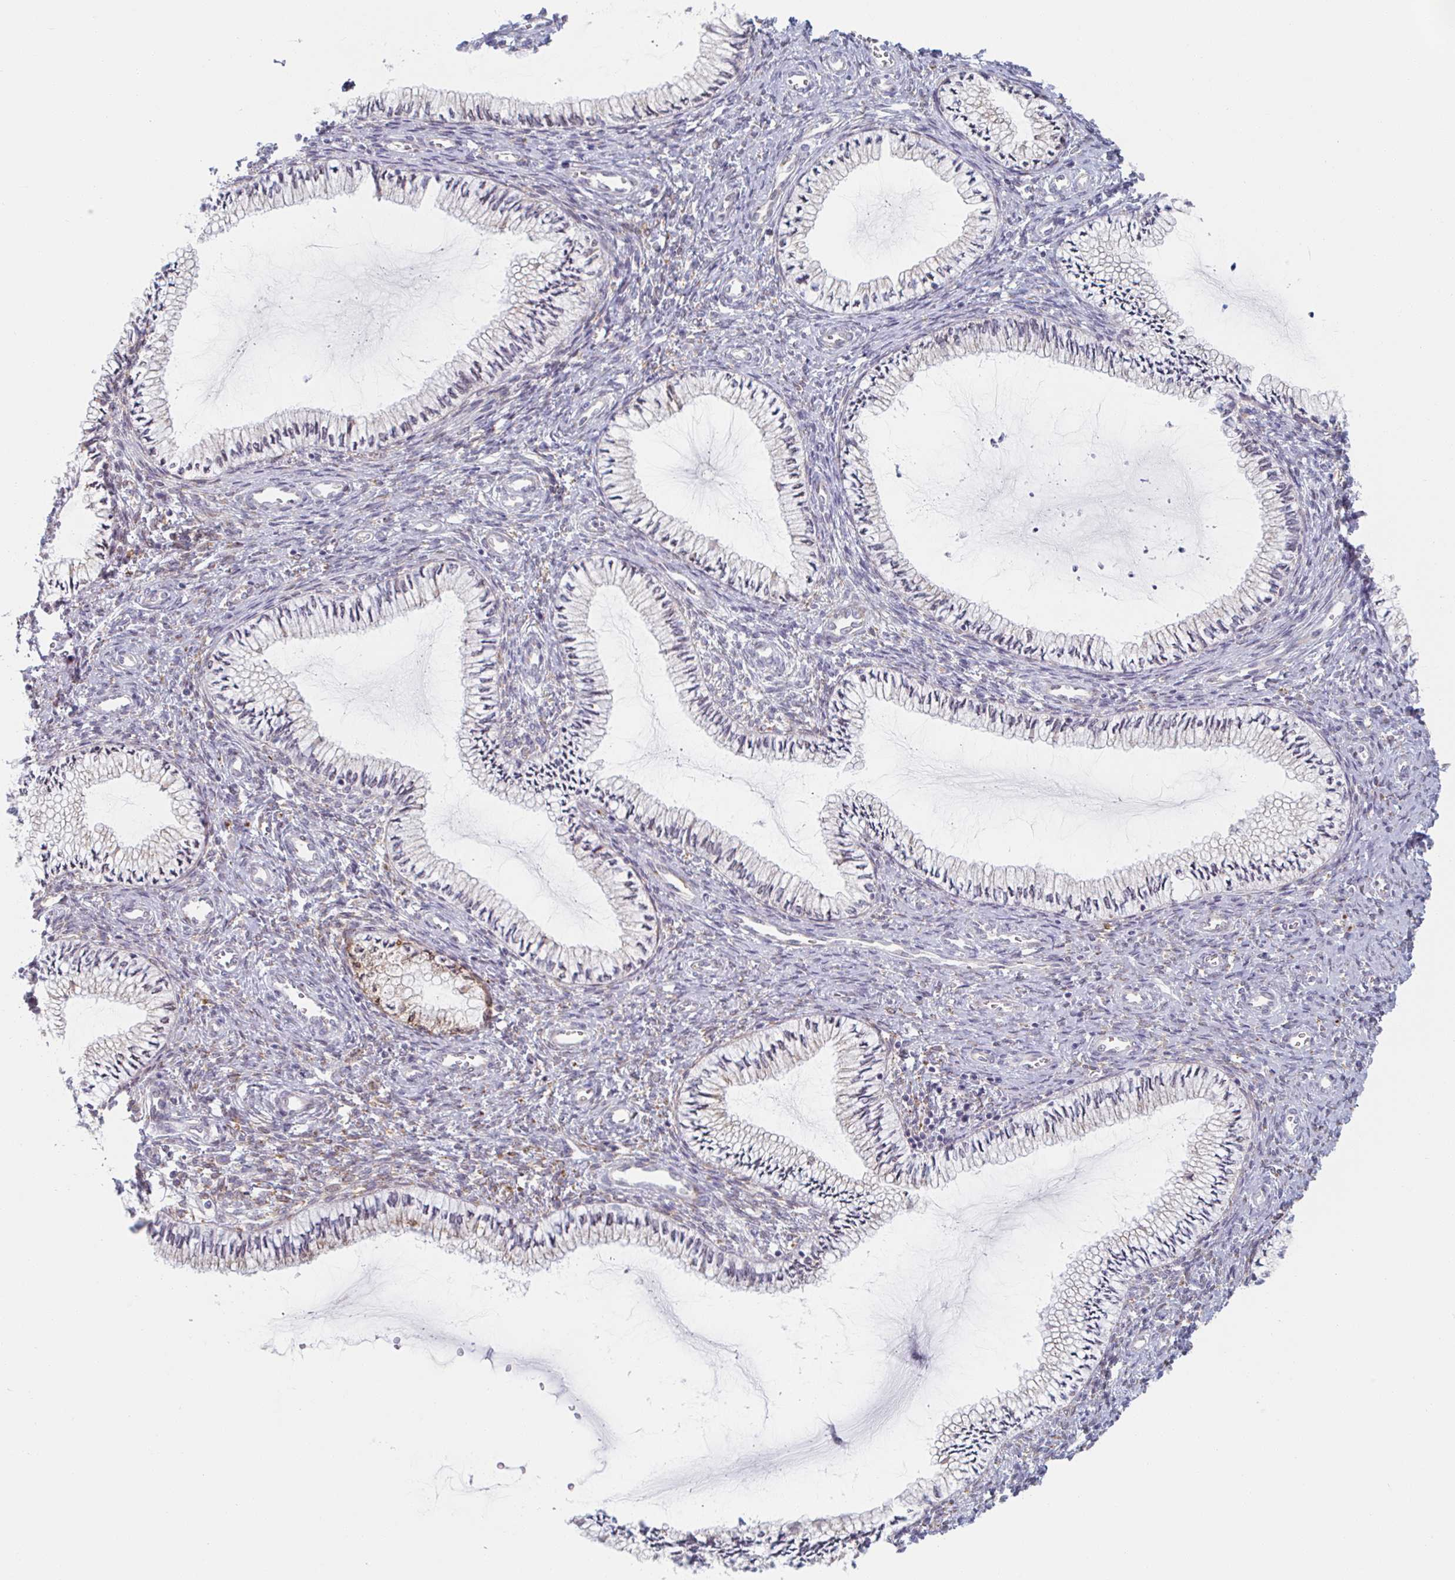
{"staining": {"intensity": "weak", "quantity": "25%-75%", "location": "cytoplasmic/membranous"}, "tissue": "cervix", "cell_type": "Glandular cells", "image_type": "normal", "snomed": [{"axis": "morphology", "description": "Normal tissue, NOS"}, {"axis": "topography", "description": "Cervix"}], "caption": "Weak cytoplasmic/membranous staining is identified in about 25%-75% of glandular cells in unremarkable cervix.", "gene": "TRAPPC10", "patient": {"sex": "female", "age": 24}}